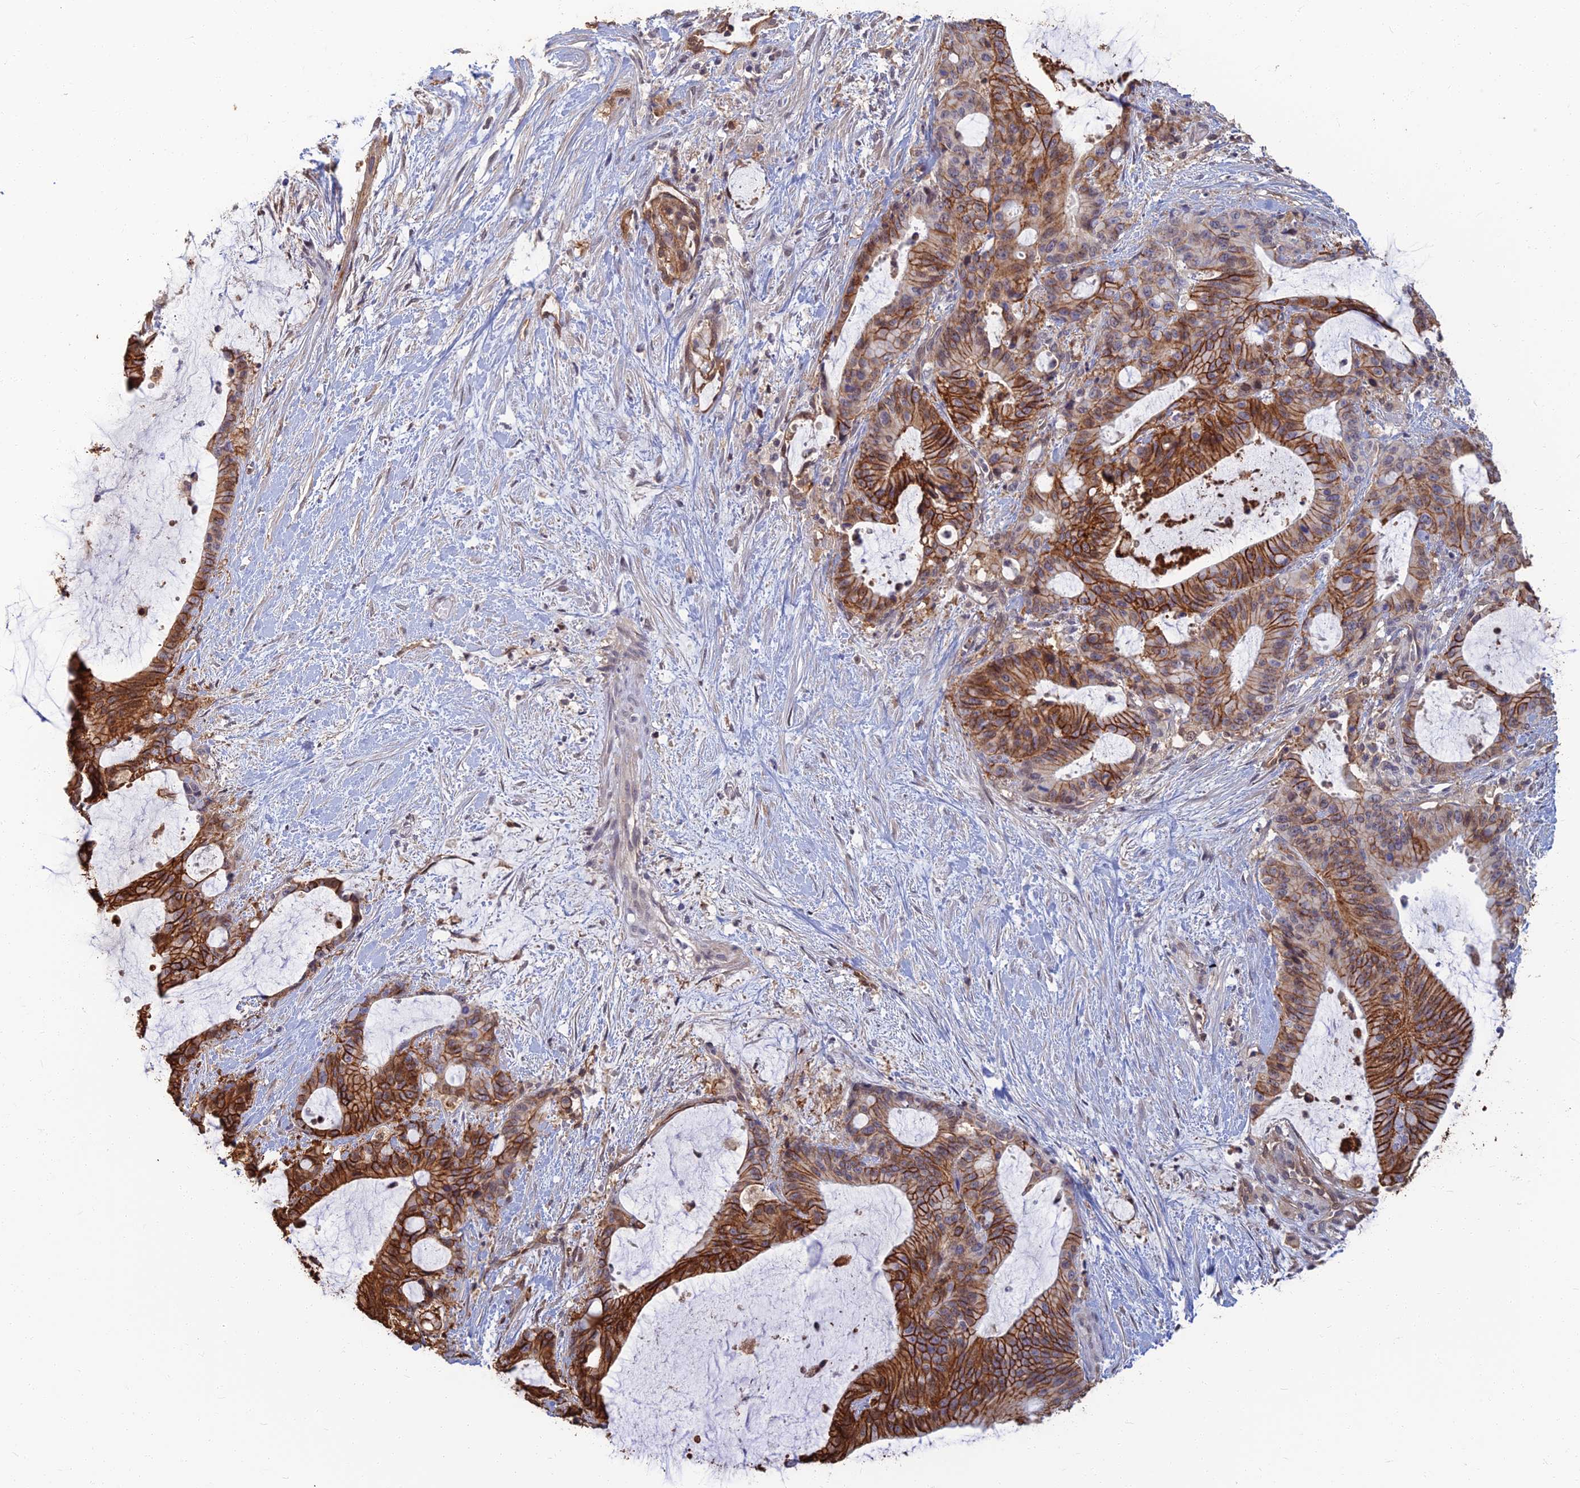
{"staining": {"intensity": "strong", "quantity": ">75%", "location": "cytoplasmic/membranous"}, "tissue": "liver cancer", "cell_type": "Tumor cells", "image_type": "cancer", "snomed": [{"axis": "morphology", "description": "Normal tissue, NOS"}, {"axis": "morphology", "description": "Cholangiocarcinoma"}, {"axis": "topography", "description": "Liver"}, {"axis": "topography", "description": "Peripheral nerve tissue"}], "caption": "Immunohistochemical staining of human liver cholangiocarcinoma demonstrates strong cytoplasmic/membranous protein expression in about >75% of tumor cells.", "gene": "LRRN3", "patient": {"sex": "female", "age": 73}}